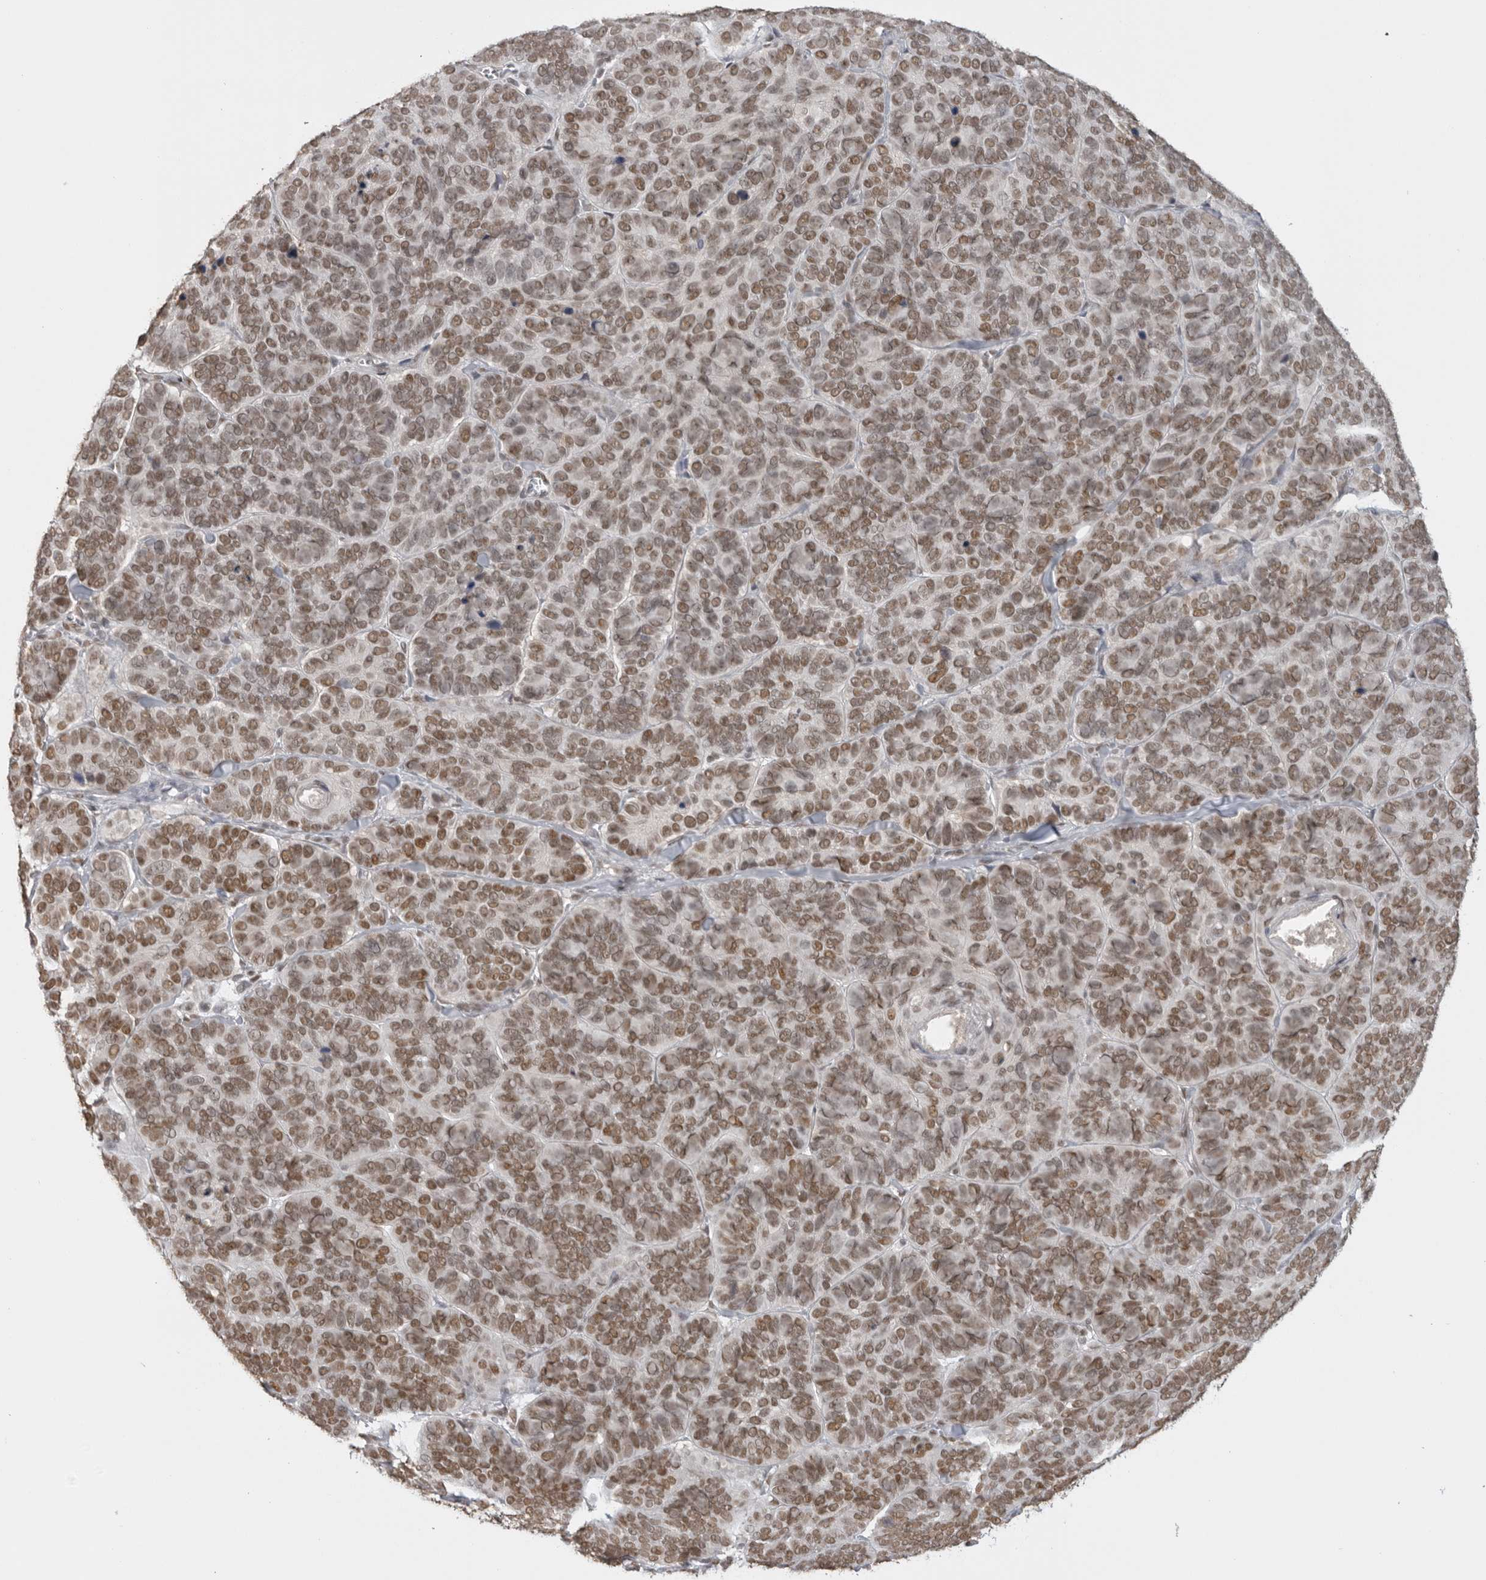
{"staining": {"intensity": "moderate", "quantity": ">75%", "location": "nuclear"}, "tissue": "skin cancer", "cell_type": "Tumor cells", "image_type": "cancer", "snomed": [{"axis": "morphology", "description": "Basal cell carcinoma"}, {"axis": "topography", "description": "Skin"}], "caption": "Immunohistochemistry (DAB (3,3'-diaminobenzidine)) staining of human skin cancer exhibits moderate nuclear protein staining in approximately >75% of tumor cells.", "gene": "RPA2", "patient": {"sex": "male", "age": 62}}